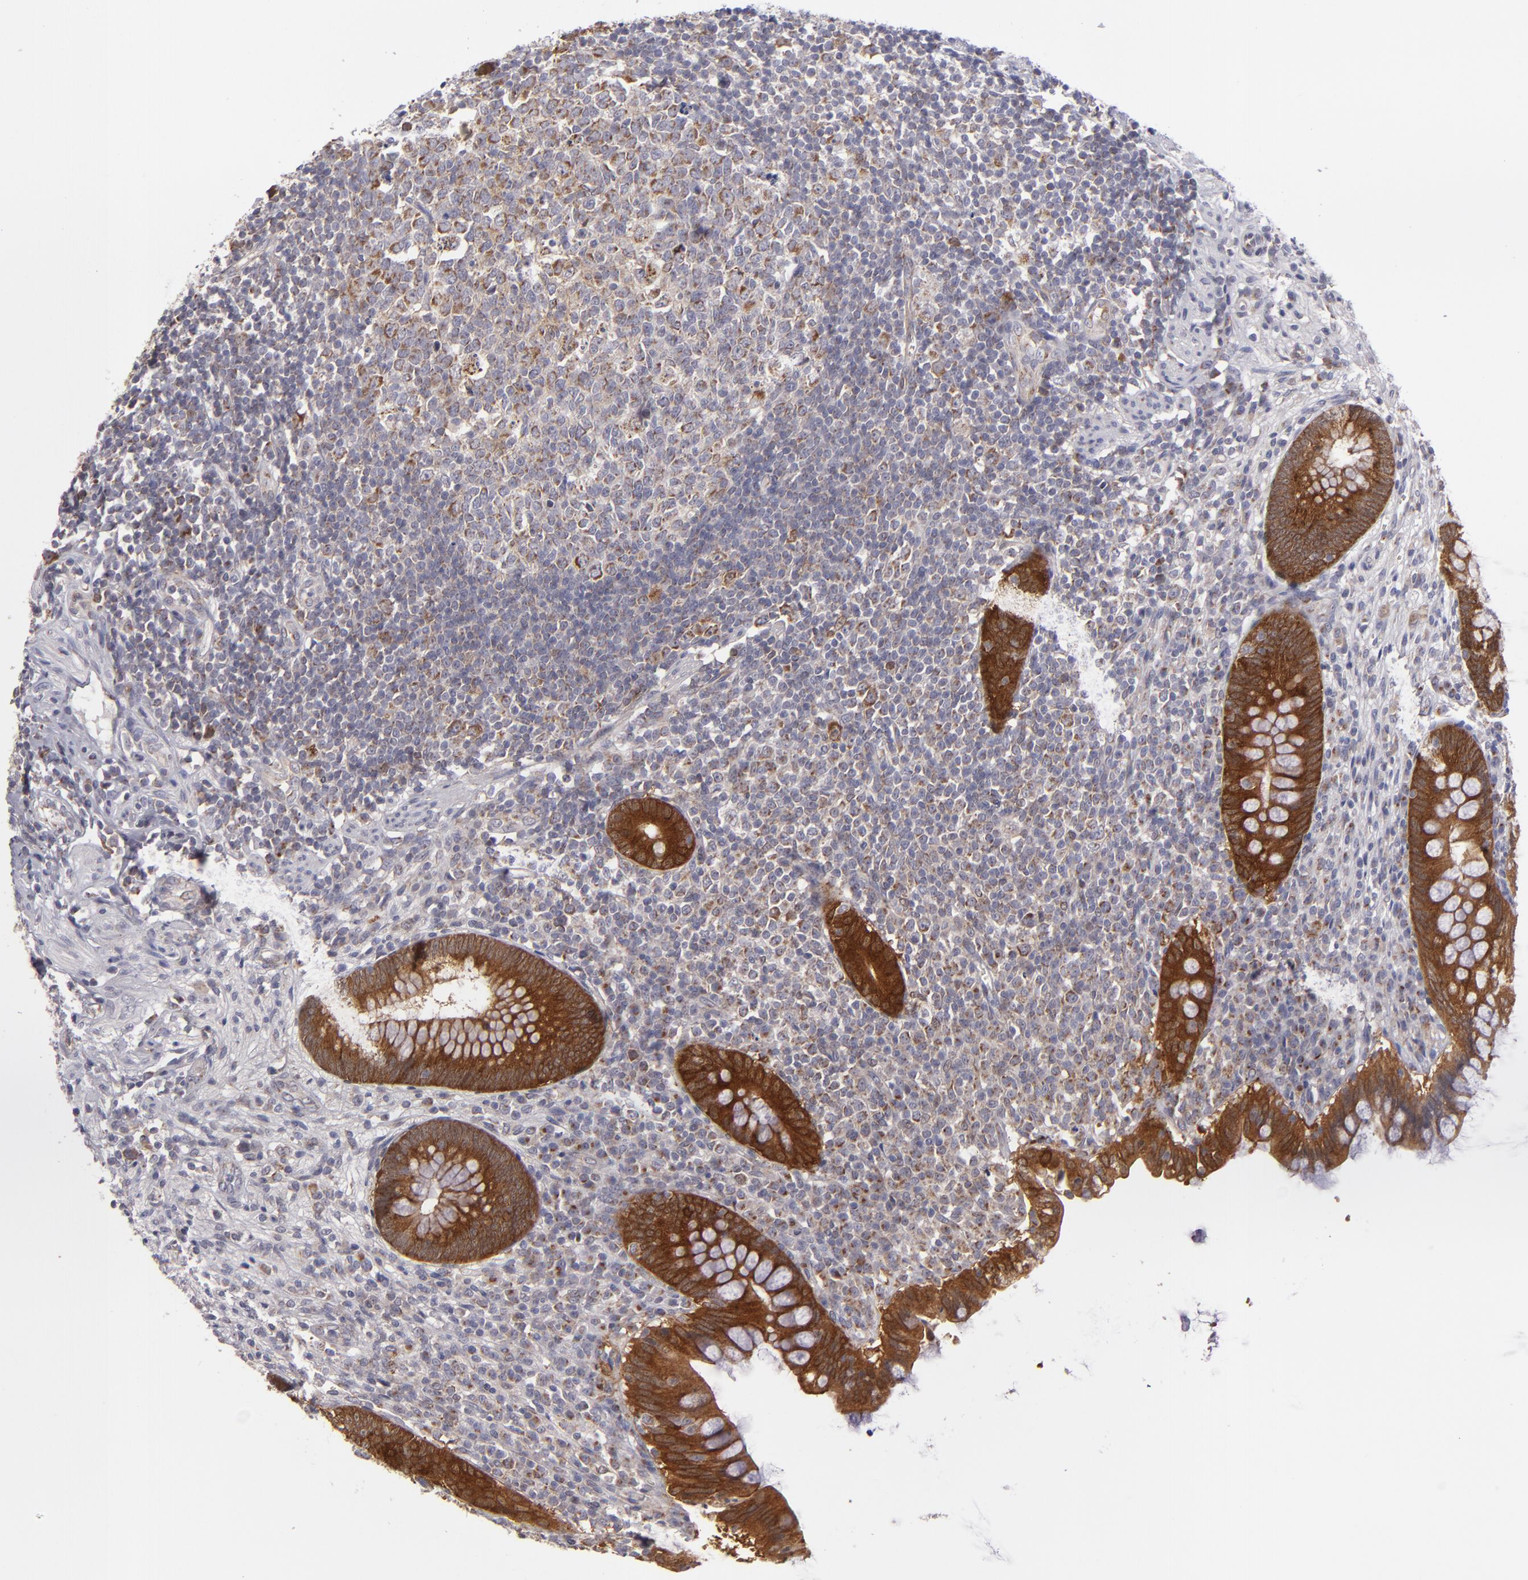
{"staining": {"intensity": "strong", "quantity": ">75%", "location": "cytoplasmic/membranous"}, "tissue": "appendix", "cell_type": "Glandular cells", "image_type": "normal", "snomed": [{"axis": "morphology", "description": "Normal tissue, NOS"}, {"axis": "topography", "description": "Appendix"}], "caption": "Immunohistochemistry (IHC) staining of unremarkable appendix, which shows high levels of strong cytoplasmic/membranous expression in approximately >75% of glandular cells indicating strong cytoplasmic/membranous protein expression. The staining was performed using DAB (brown) for protein detection and nuclei were counterstained in hematoxylin (blue).", "gene": "SH2D4A", "patient": {"sex": "female", "age": 66}}